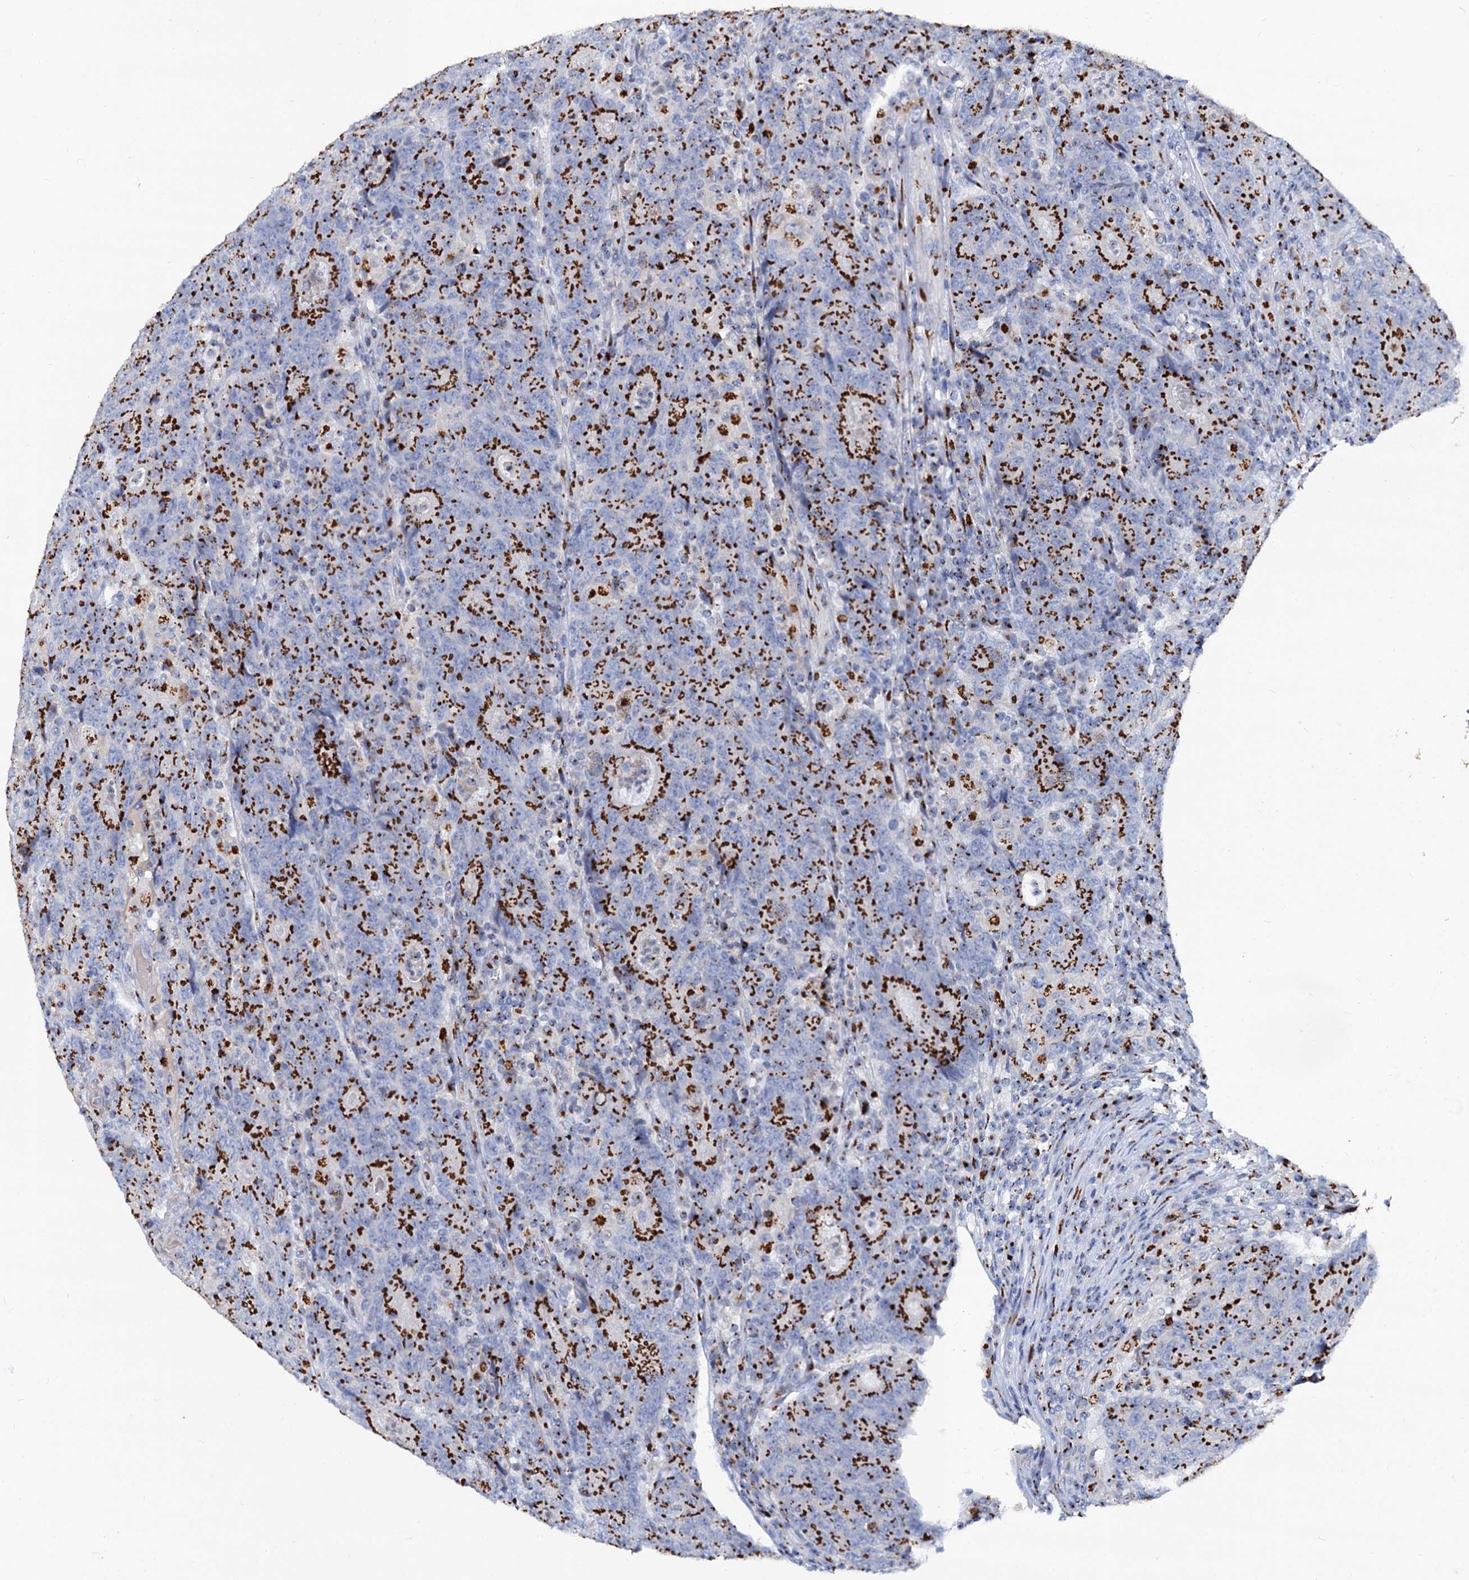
{"staining": {"intensity": "strong", "quantity": ">75%", "location": "cytoplasmic/membranous"}, "tissue": "colorectal cancer", "cell_type": "Tumor cells", "image_type": "cancer", "snomed": [{"axis": "morphology", "description": "Adenocarcinoma, NOS"}, {"axis": "topography", "description": "Colon"}], "caption": "Tumor cells exhibit high levels of strong cytoplasmic/membranous positivity in approximately >75% of cells in adenocarcinoma (colorectal).", "gene": "TM9SF3", "patient": {"sex": "female", "age": 75}}